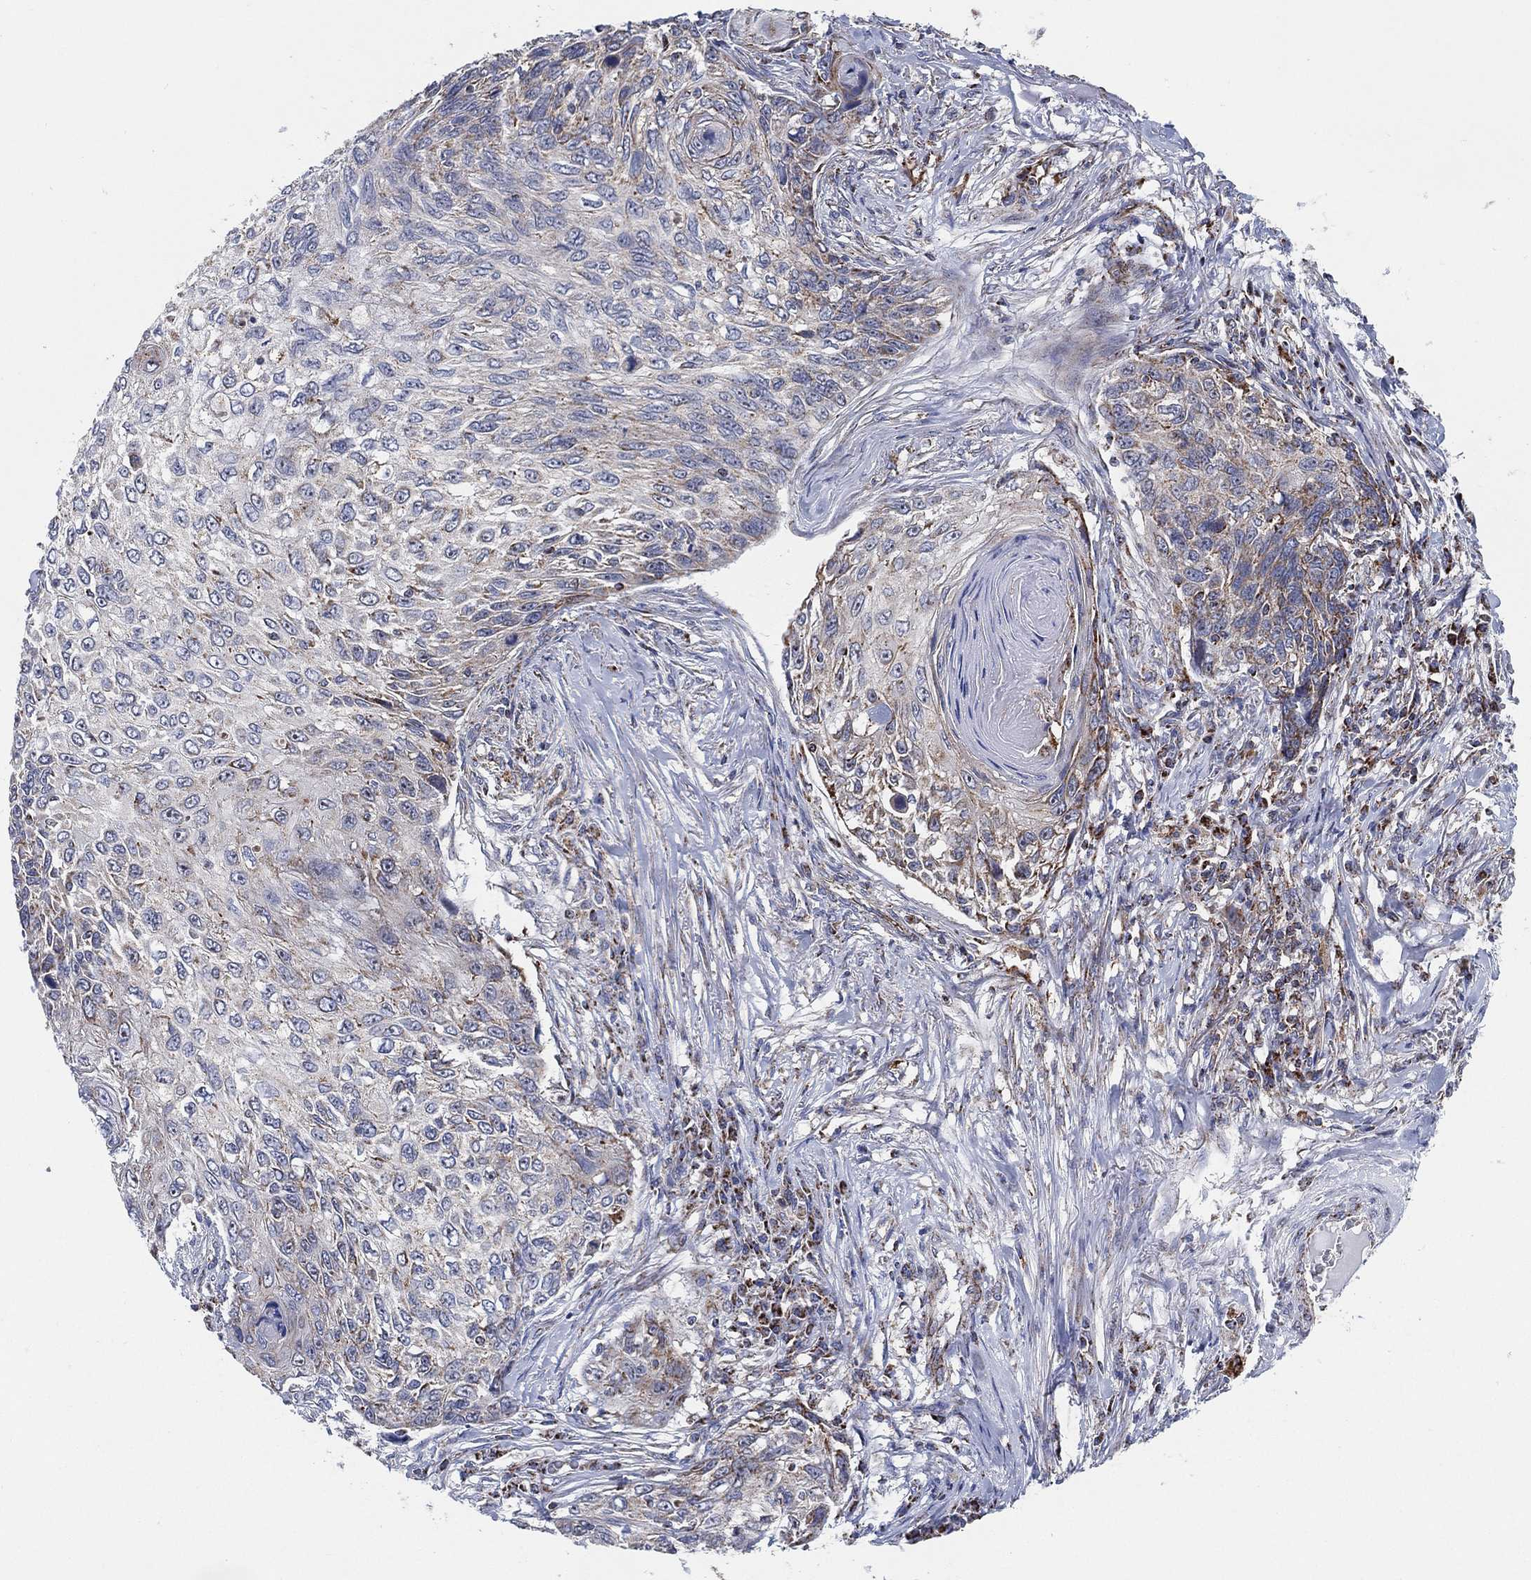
{"staining": {"intensity": "negative", "quantity": "none", "location": "none"}, "tissue": "skin cancer", "cell_type": "Tumor cells", "image_type": "cancer", "snomed": [{"axis": "morphology", "description": "Squamous cell carcinoma, NOS"}, {"axis": "topography", "description": "Skin"}], "caption": "Skin squamous cell carcinoma was stained to show a protein in brown. There is no significant expression in tumor cells.", "gene": "GCAT", "patient": {"sex": "male", "age": 92}}